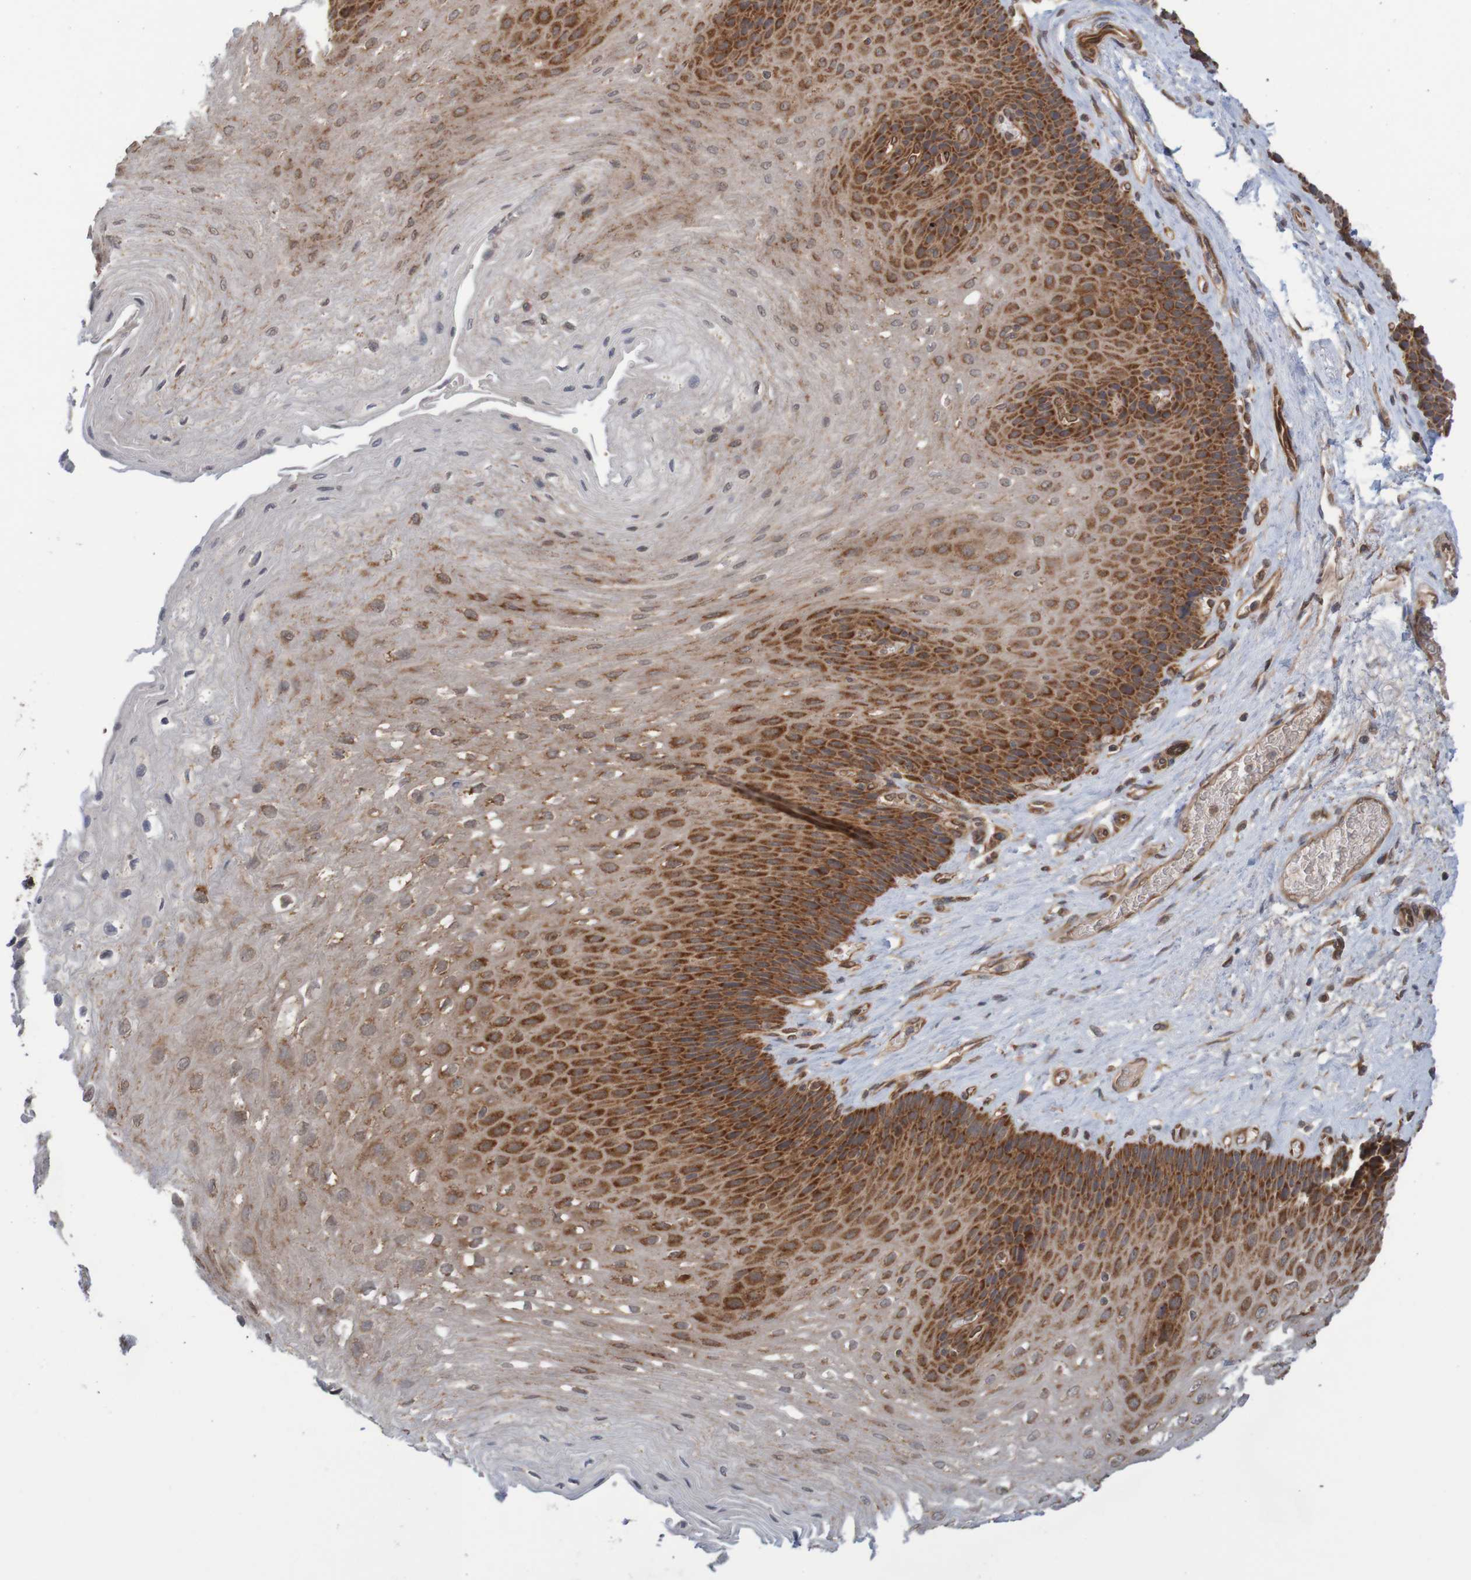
{"staining": {"intensity": "strong", "quantity": "25%-75%", "location": "cytoplasmic/membranous"}, "tissue": "esophagus", "cell_type": "Squamous epithelial cells", "image_type": "normal", "snomed": [{"axis": "morphology", "description": "Normal tissue, NOS"}, {"axis": "topography", "description": "Esophagus"}], "caption": "Unremarkable esophagus was stained to show a protein in brown. There is high levels of strong cytoplasmic/membranous staining in about 25%-75% of squamous epithelial cells. The staining was performed using DAB (3,3'-diaminobenzidine) to visualize the protein expression in brown, while the nuclei were stained in blue with hematoxylin (Magnification: 20x).", "gene": "MRPL52", "patient": {"sex": "female", "age": 72}}